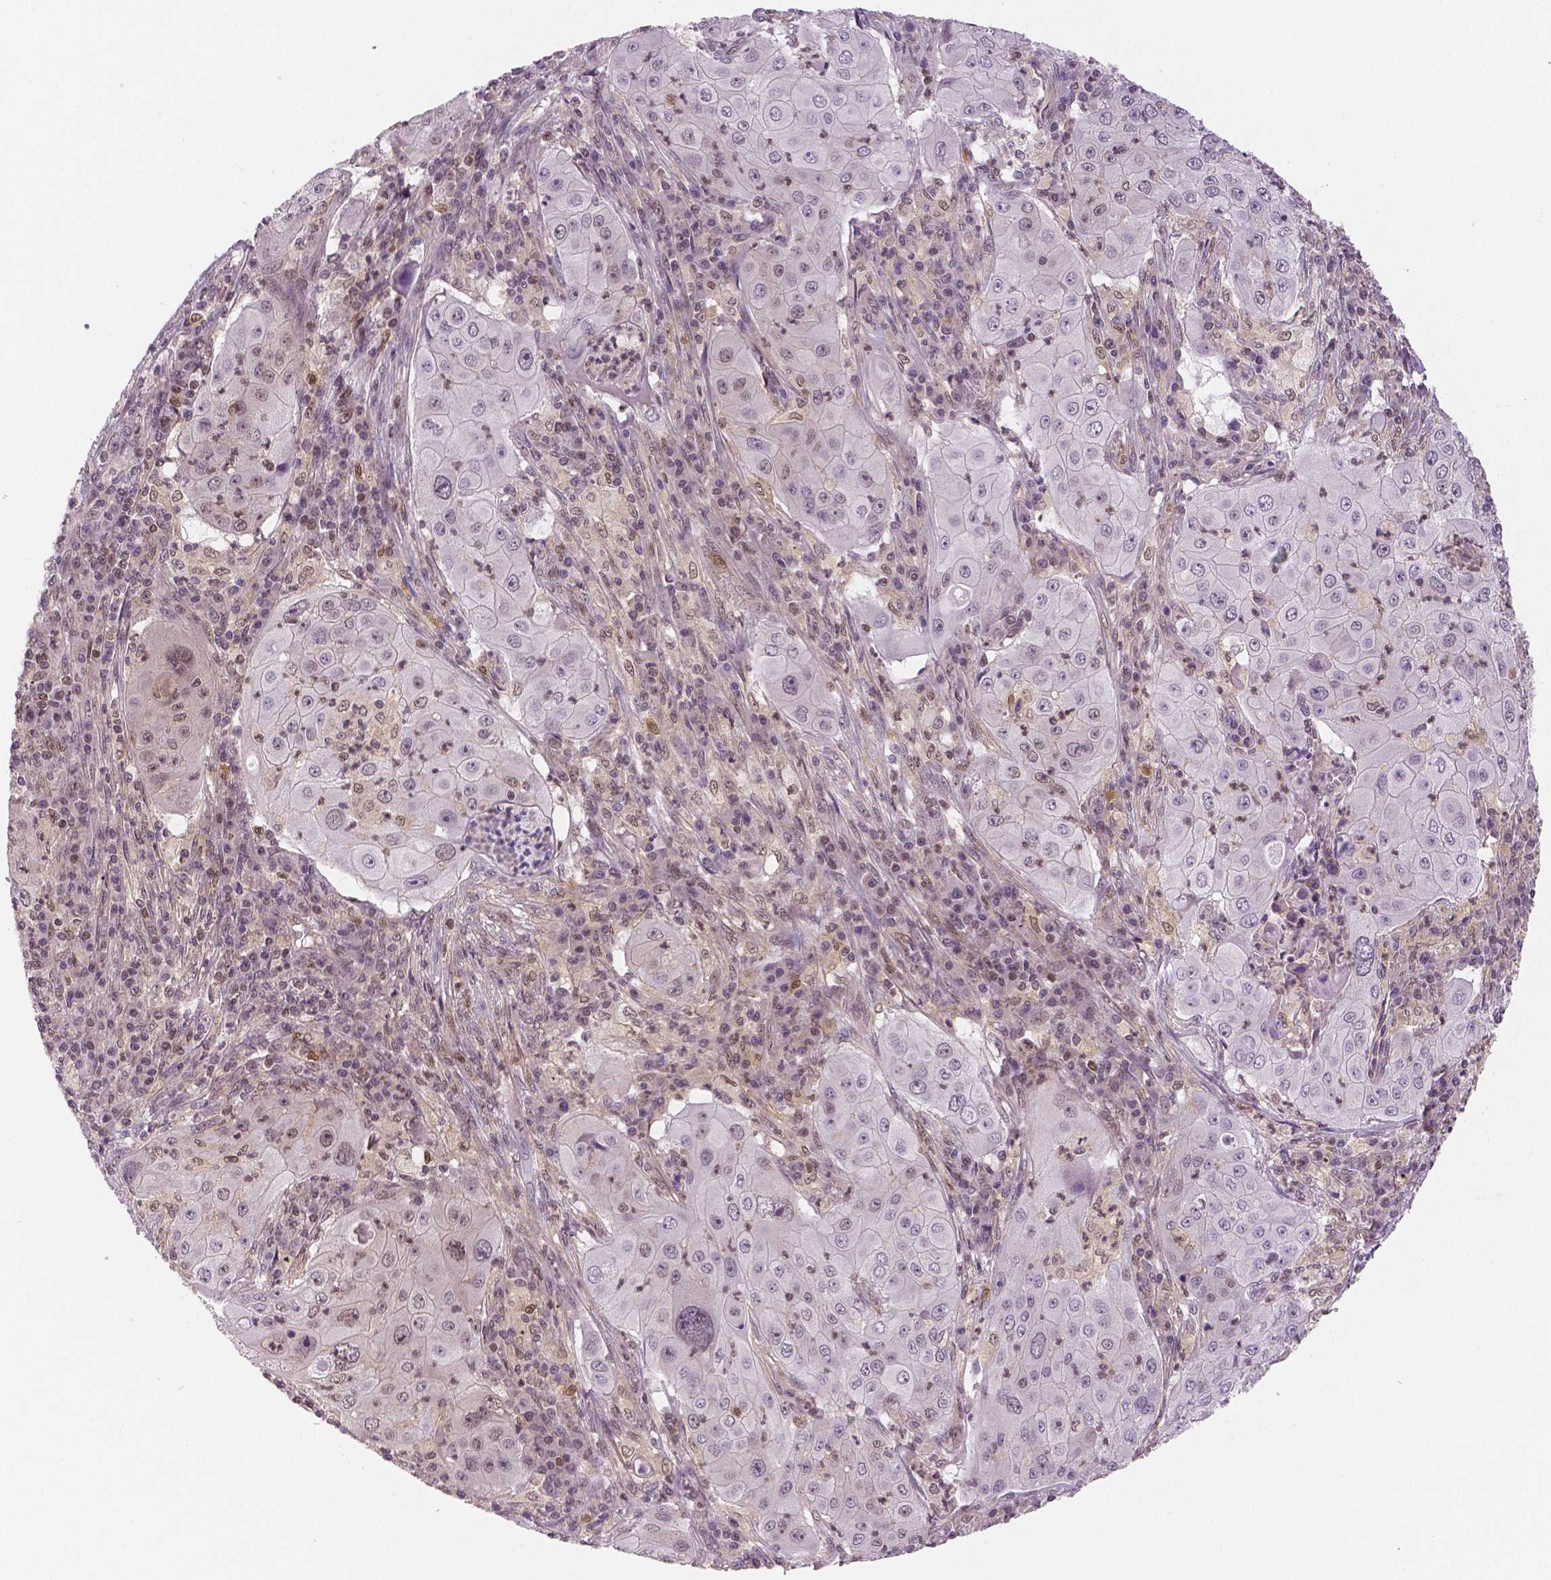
{"staining": {"intensity": "negative", "quantity": "none", "location": "none"}, "tissue": "lung cancer", "cell_type": "Tumor cells", "image_type": "cancer", "snomed": [{"axis": "morphology", "description": "Squamous cell carcinoma, NOS"}, {"axis": "topography", "description": "Lung"}], "caption": "Tumor cells are negative for brown protein staining in squamous cell carcinoma (lung). (Stains: DAB (3,3'-diaminobenzidine) immunohistochemistry (IHC) with hematoxylin counter stain, Microscopy: brightfield microscopy at high magnification).", "gene": "STAT3", "patient": {"sex": "female", "age": 59}}